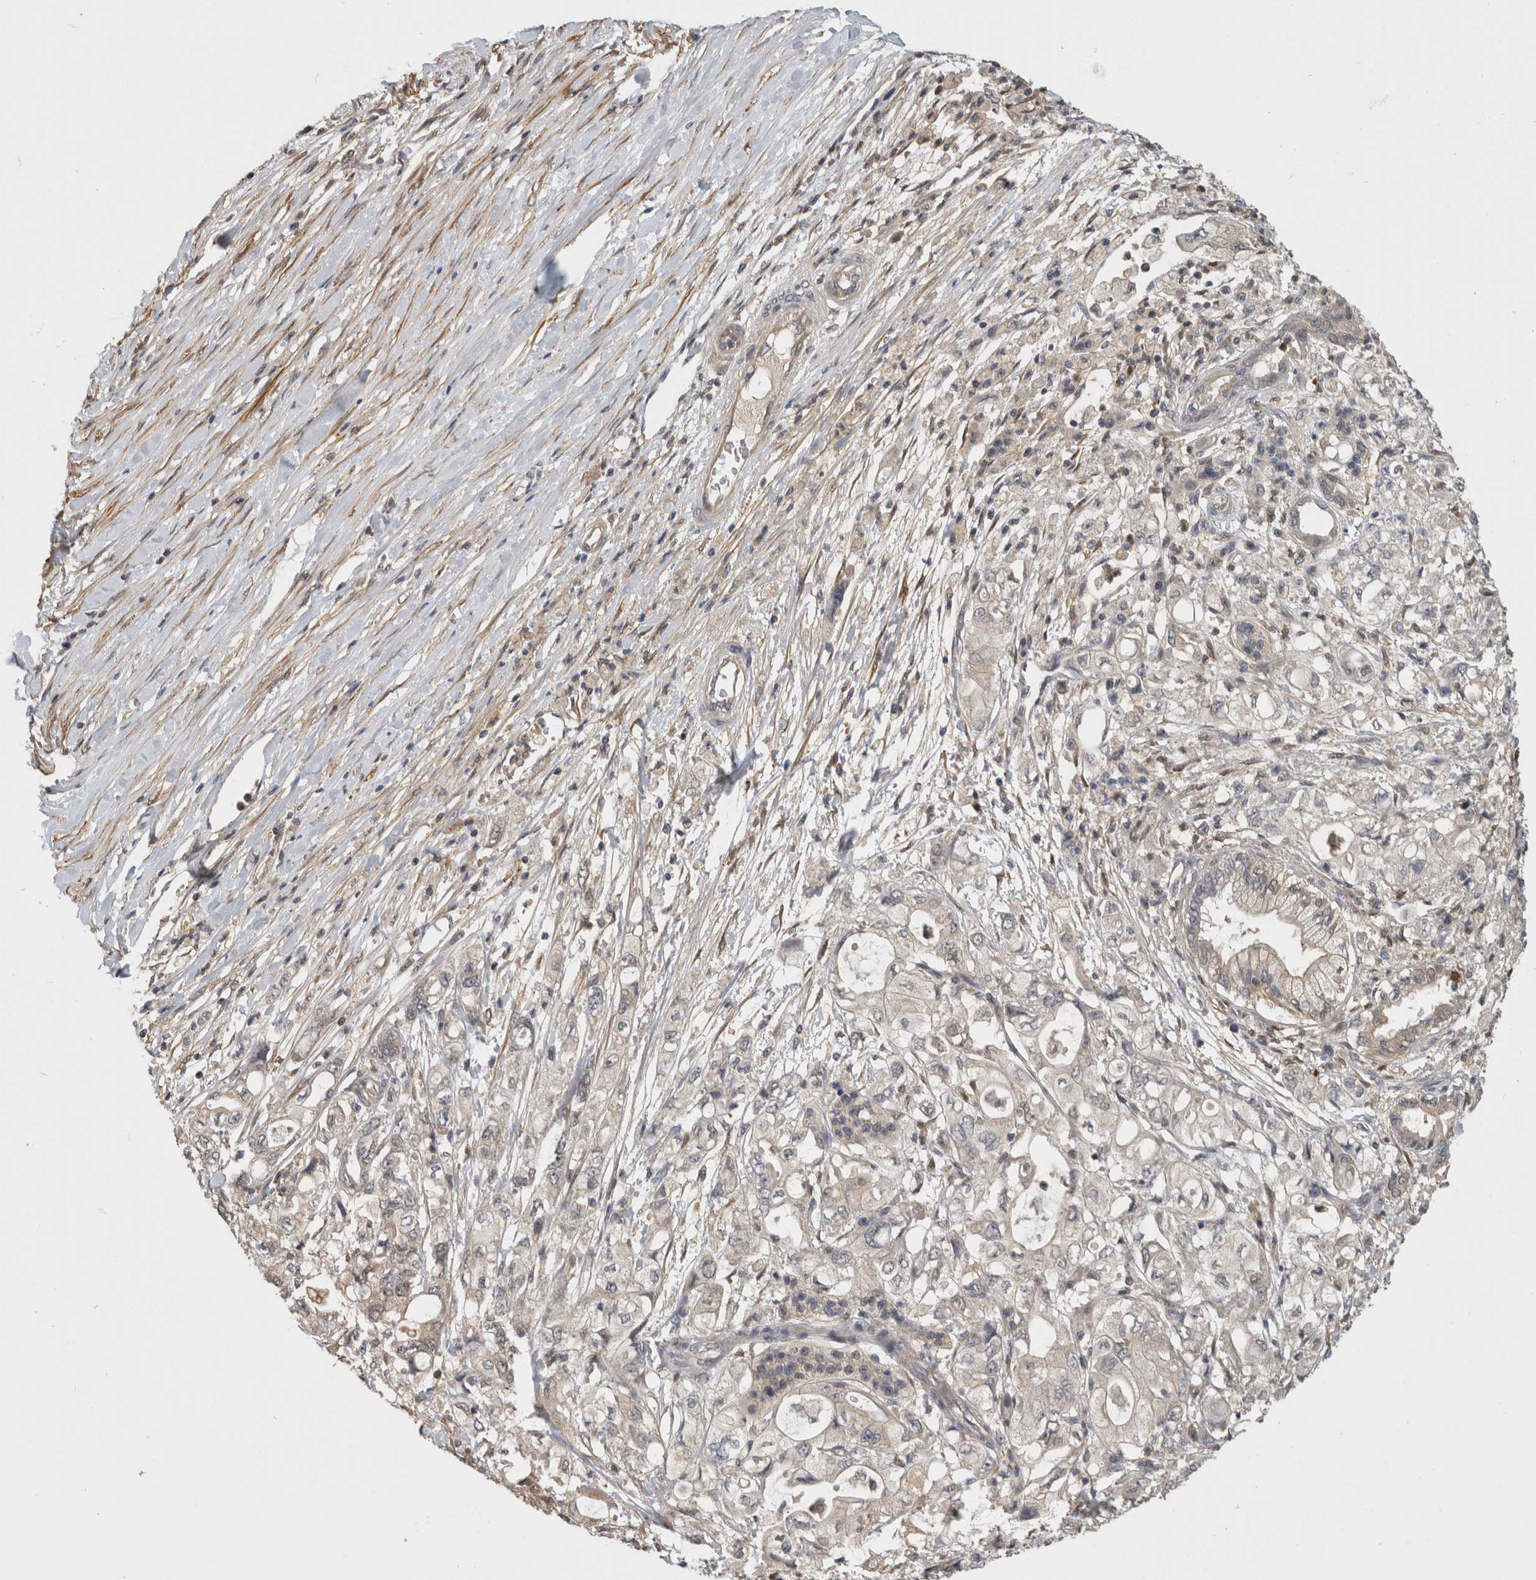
{"staining": {"intensity": "moderate", "quantity": "<25%", "location": "cytoplasmic/membranous,nuclear"}, "tissue": "pancreatic cancer", "cell_type": "Tumor cells", "image_type": "cancer", "snomed": [{"axis": "morphology", "description": "Adenocarcinoma, NOS"}, {"axis": "topography", "description": "Pancreas"}], "caption": "High-magnification brightfield microscopy of pancreatic cancer stained with DAB (brown) and counterstained with hematoxylin (blue). tumor cells exhibit moderate cytoplasmic/membranous and nuclear expression is appreciated in approximately<25% of cells. Ihc stains the protein of interest in brown and the nuclei are stained blue.", "gene": "PGM1", "patient": {"sex": "male", "age": 79}}